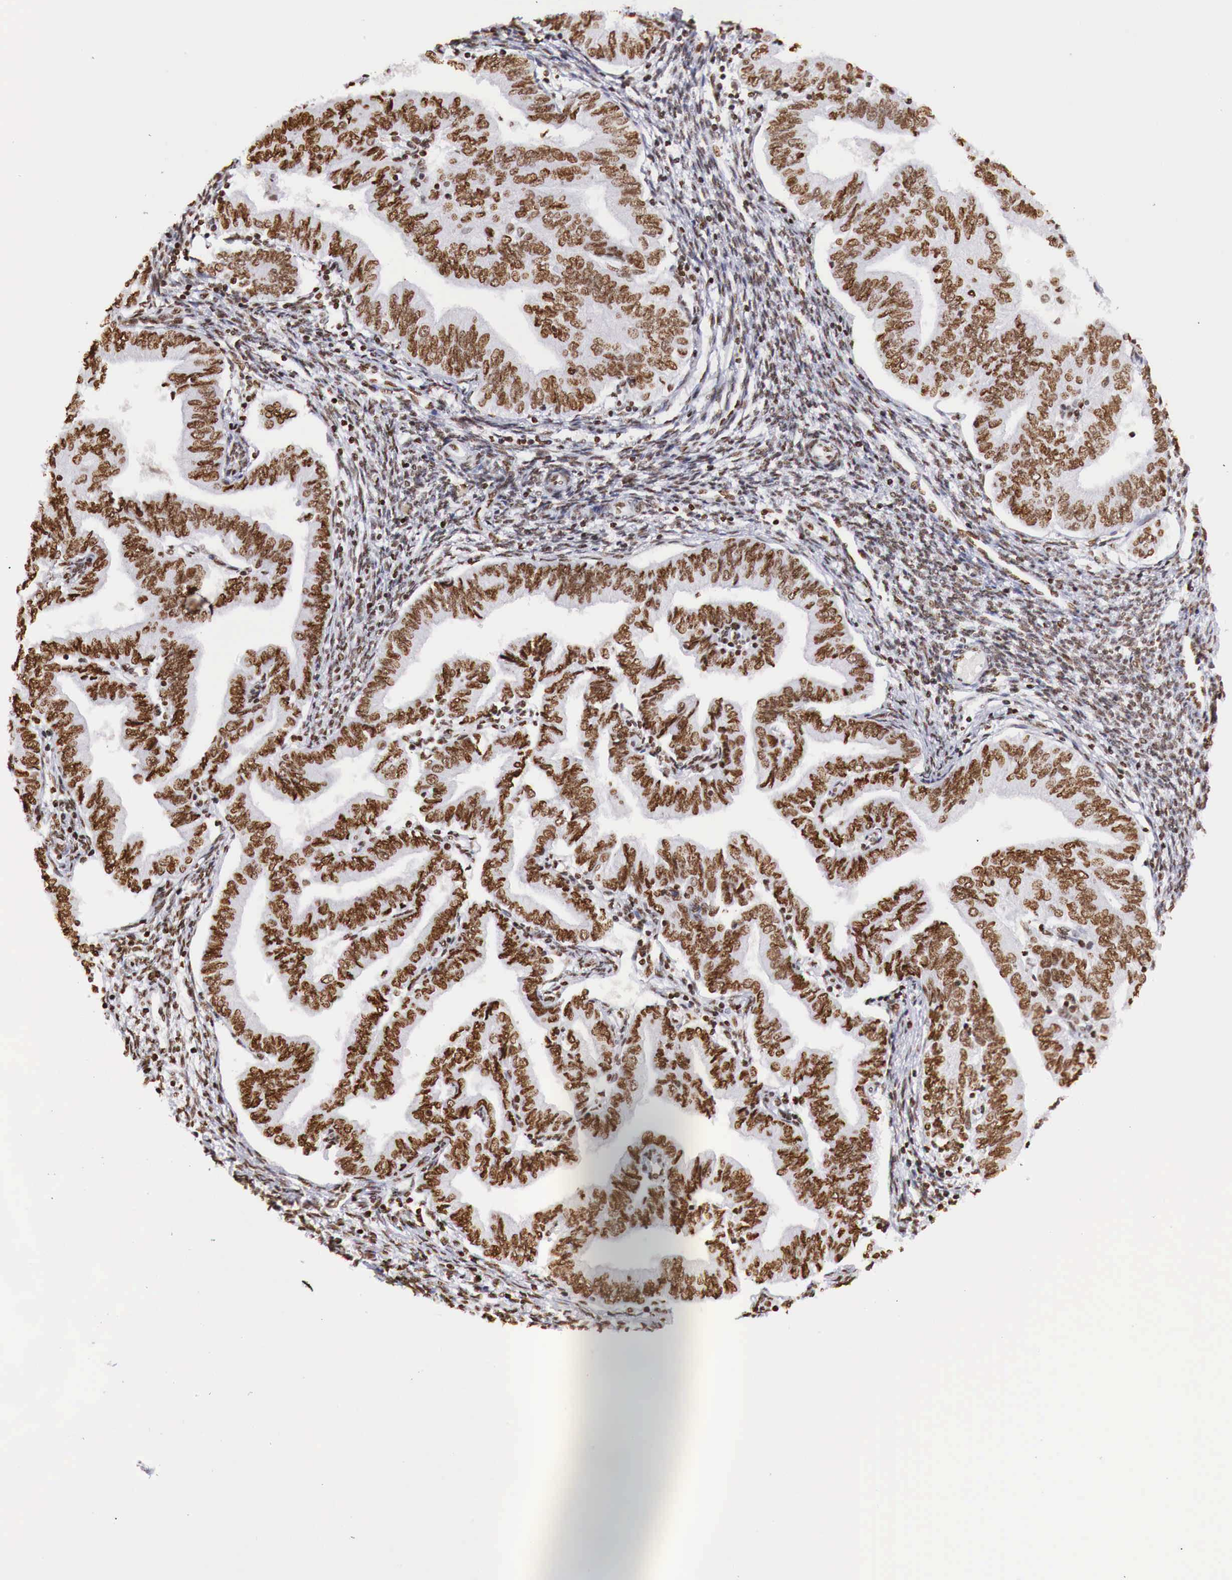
{"staining": {"intensity": "strong", "quantity": ">75%", "location": "nuclear"}, "tissue": "endometrial cancer", "cell_type": "Tumor cells", "image_type": "cancer", "snomed": [{"axis": "morphology", "description": "Adenocarcinoma, NOS"}, {"axis": "topography", "description": "Endometrium"}], "caption": "Endometrial cancer (adenocarcinoma) tissue shows strong nuclear positivity in about >75% of tumor cells (DAB (3,3'-diaminobenzidine) IHC with brightfield microscopy, high magnification).", "gene": "DKC1", "patient": {"sex": "female", "age": 51}}